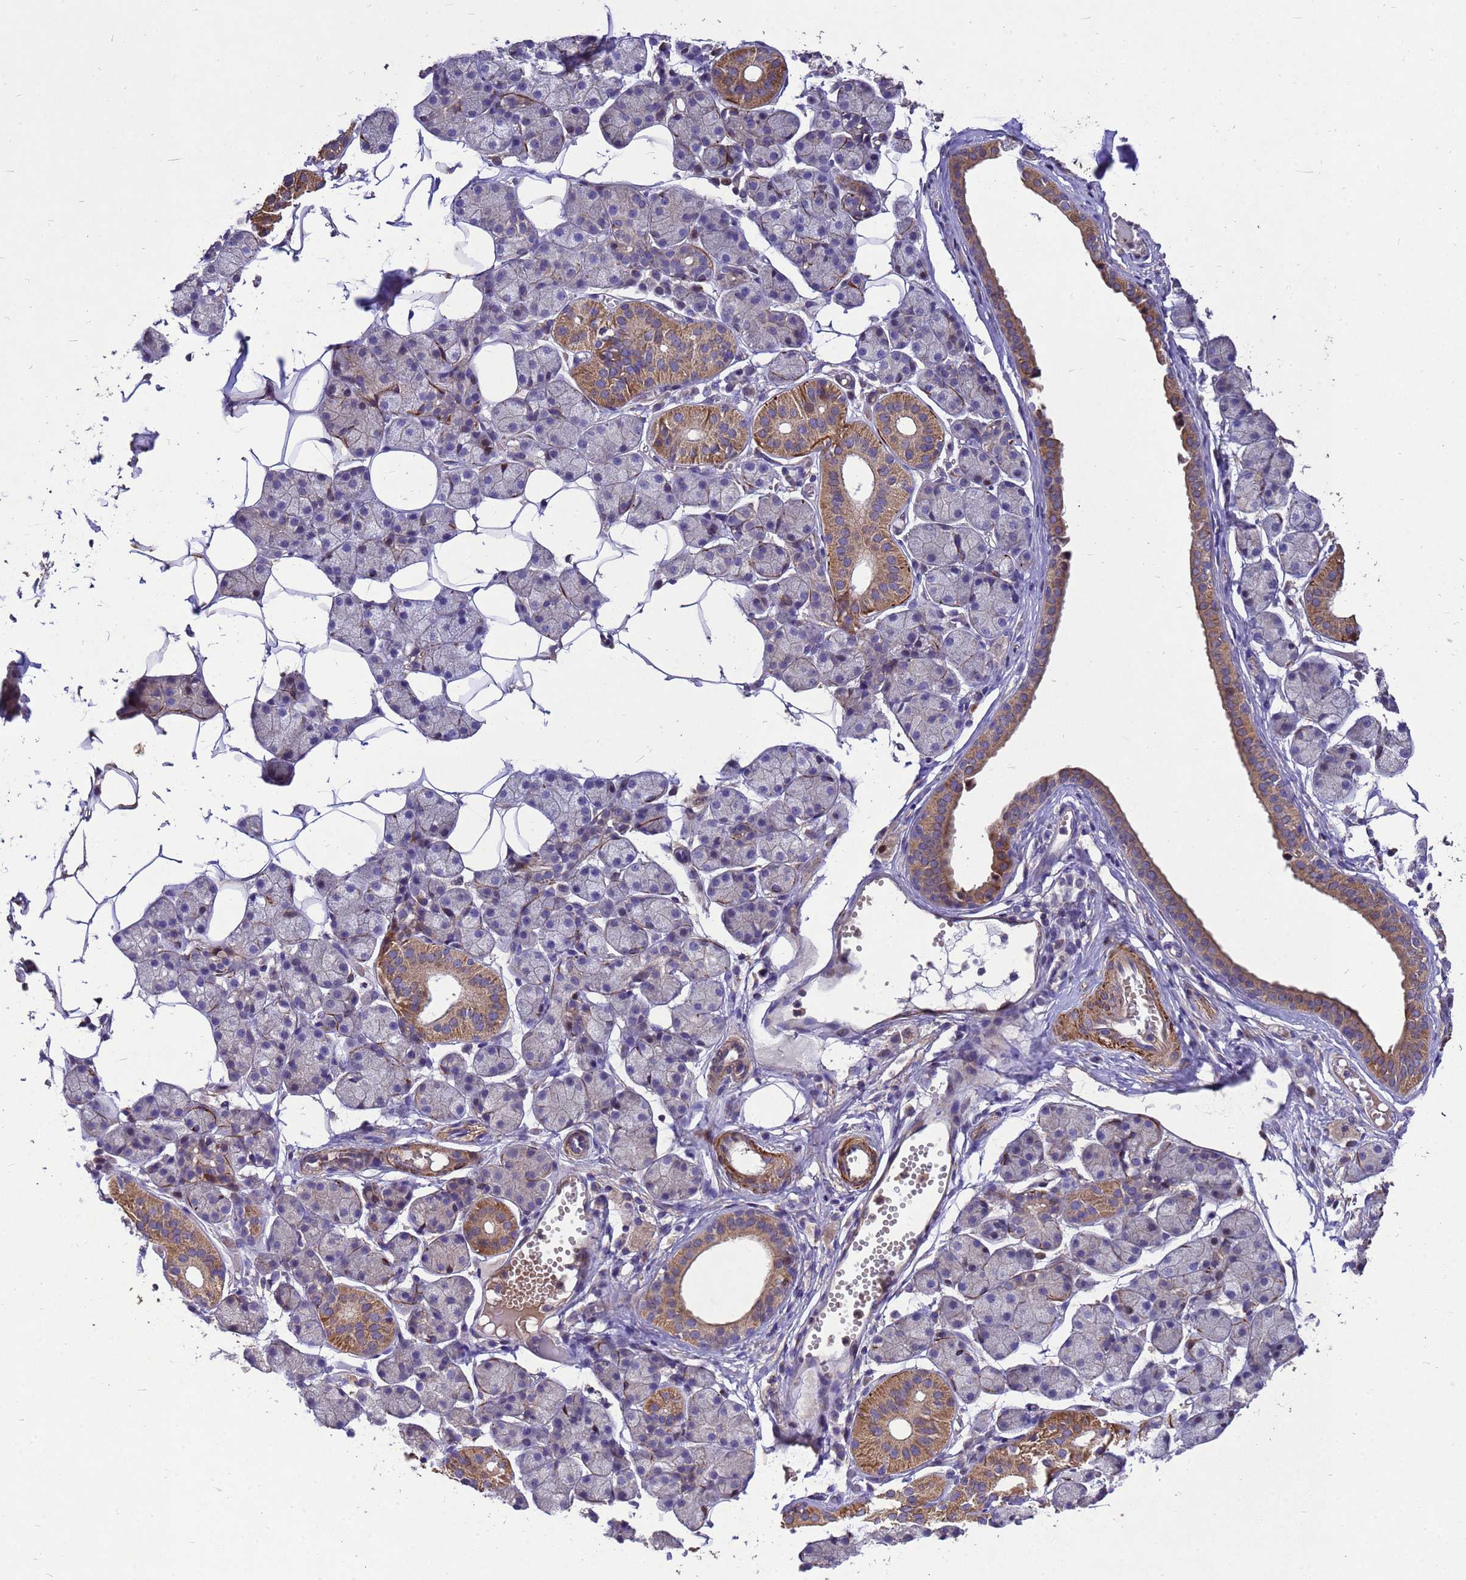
{"staining": {"intensity": "strong", "quantity": "<25%", "location": "cytoplasmic/membranous"}, "tissue": "salivary gland", "cell_type": "Glandular cells", "image_type": "normal", "snomed": [{"axis": "morphology", "description": "Normal tissue, NOS"}, {"axis": "topography", "description": "Salivary gland"}], "caption": "High-power microscopy captured an immunohistochemistry photomicrograph of normal salivary gland, revealing strong cytoplasmic/membranous positivity in about <25% of glandular cells.", "gene": "RSPRY1", "patient": {"sex": "female", "age": 33}}